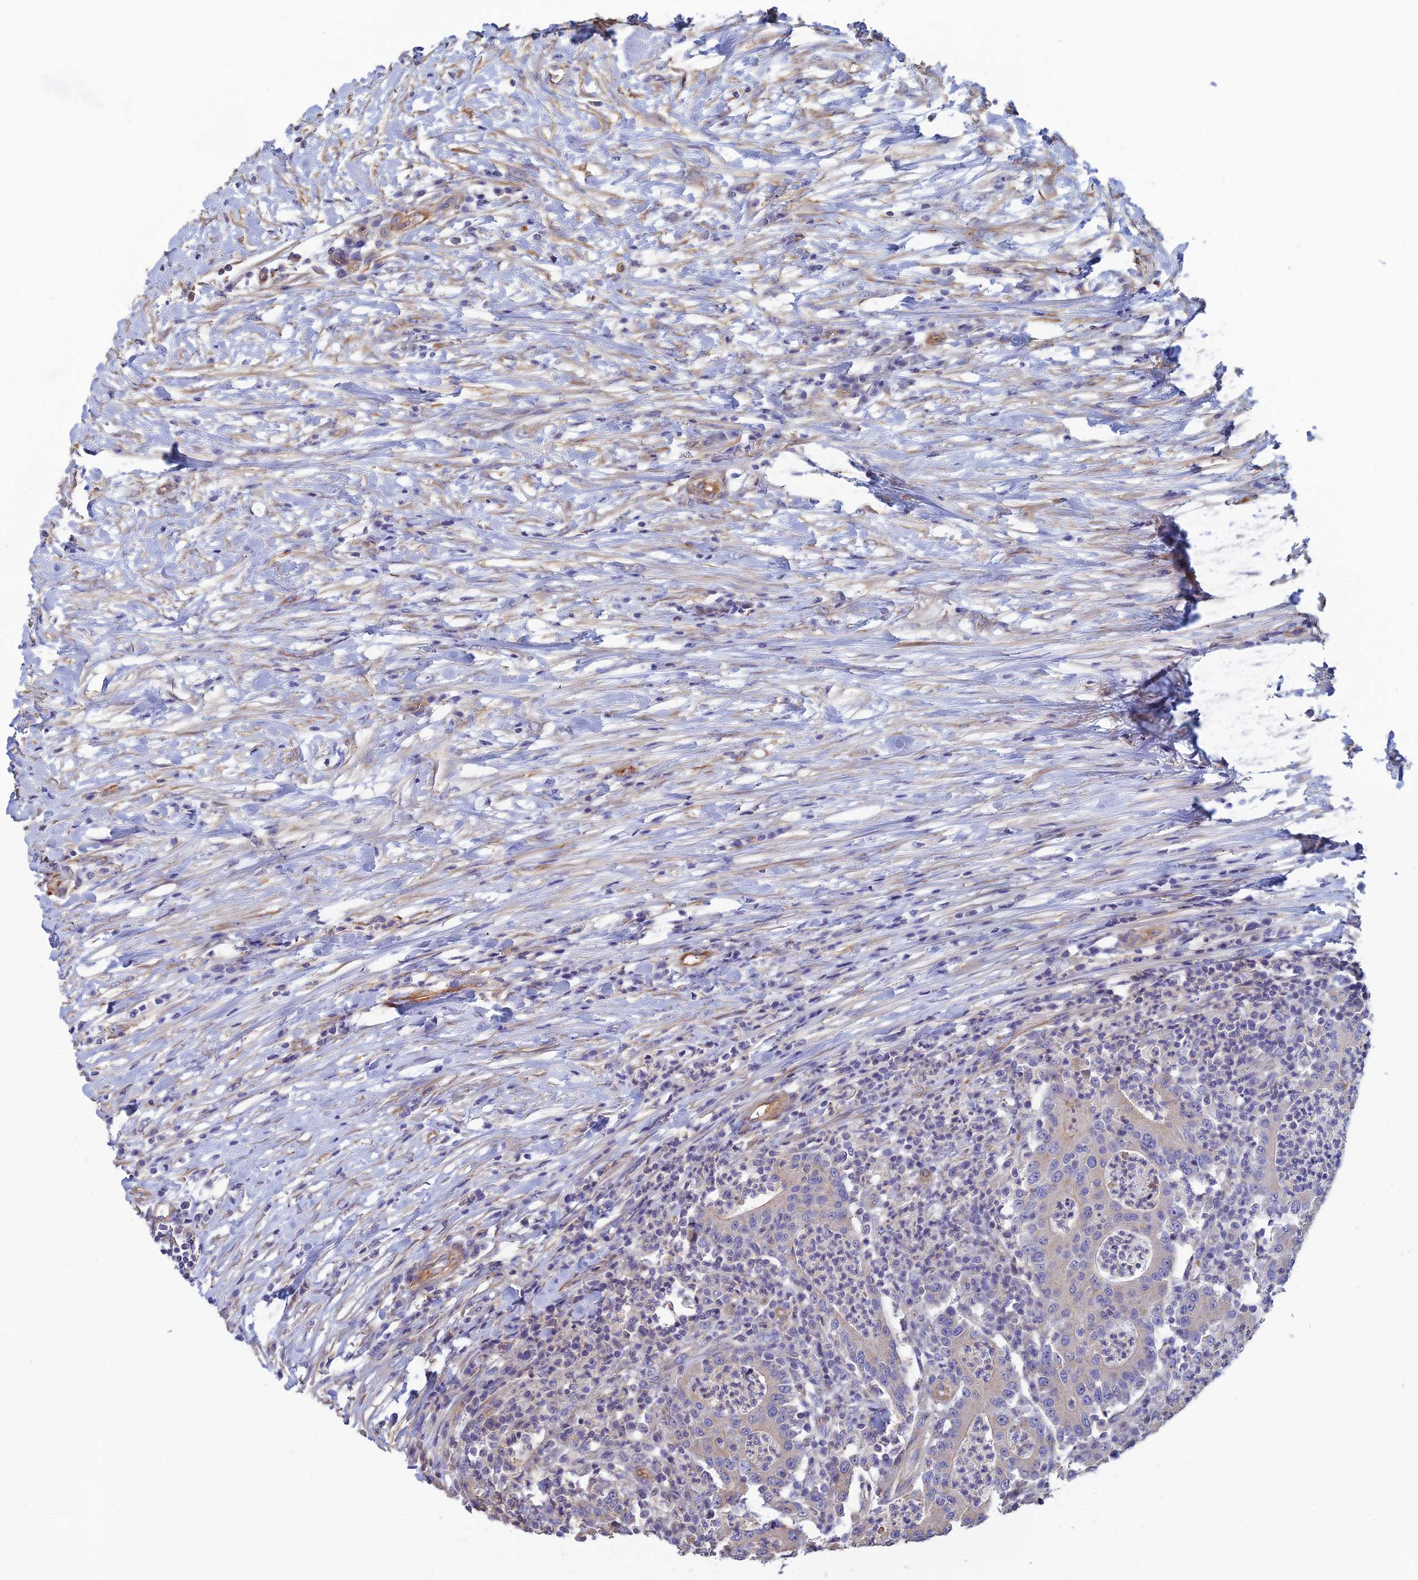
{"staining": {"intensity": "negative", "quantity": "none", "location": "none"}, "tissue": "colorectal cancer", "cell_type": "Tumor cells", "image_type": "cancer", "snomed": [{"axis": "morphology", "description": "Adenocarcinoma, NOS"}, {"axis": "topography", "description": "Colon"}], "caption": "The histopathology image demonstrates no significant positivity in tumor cells of colorectal adenocarcinoma.", "gene": "PCDHA5", "patient": {"sex": "male", "age": 83}}